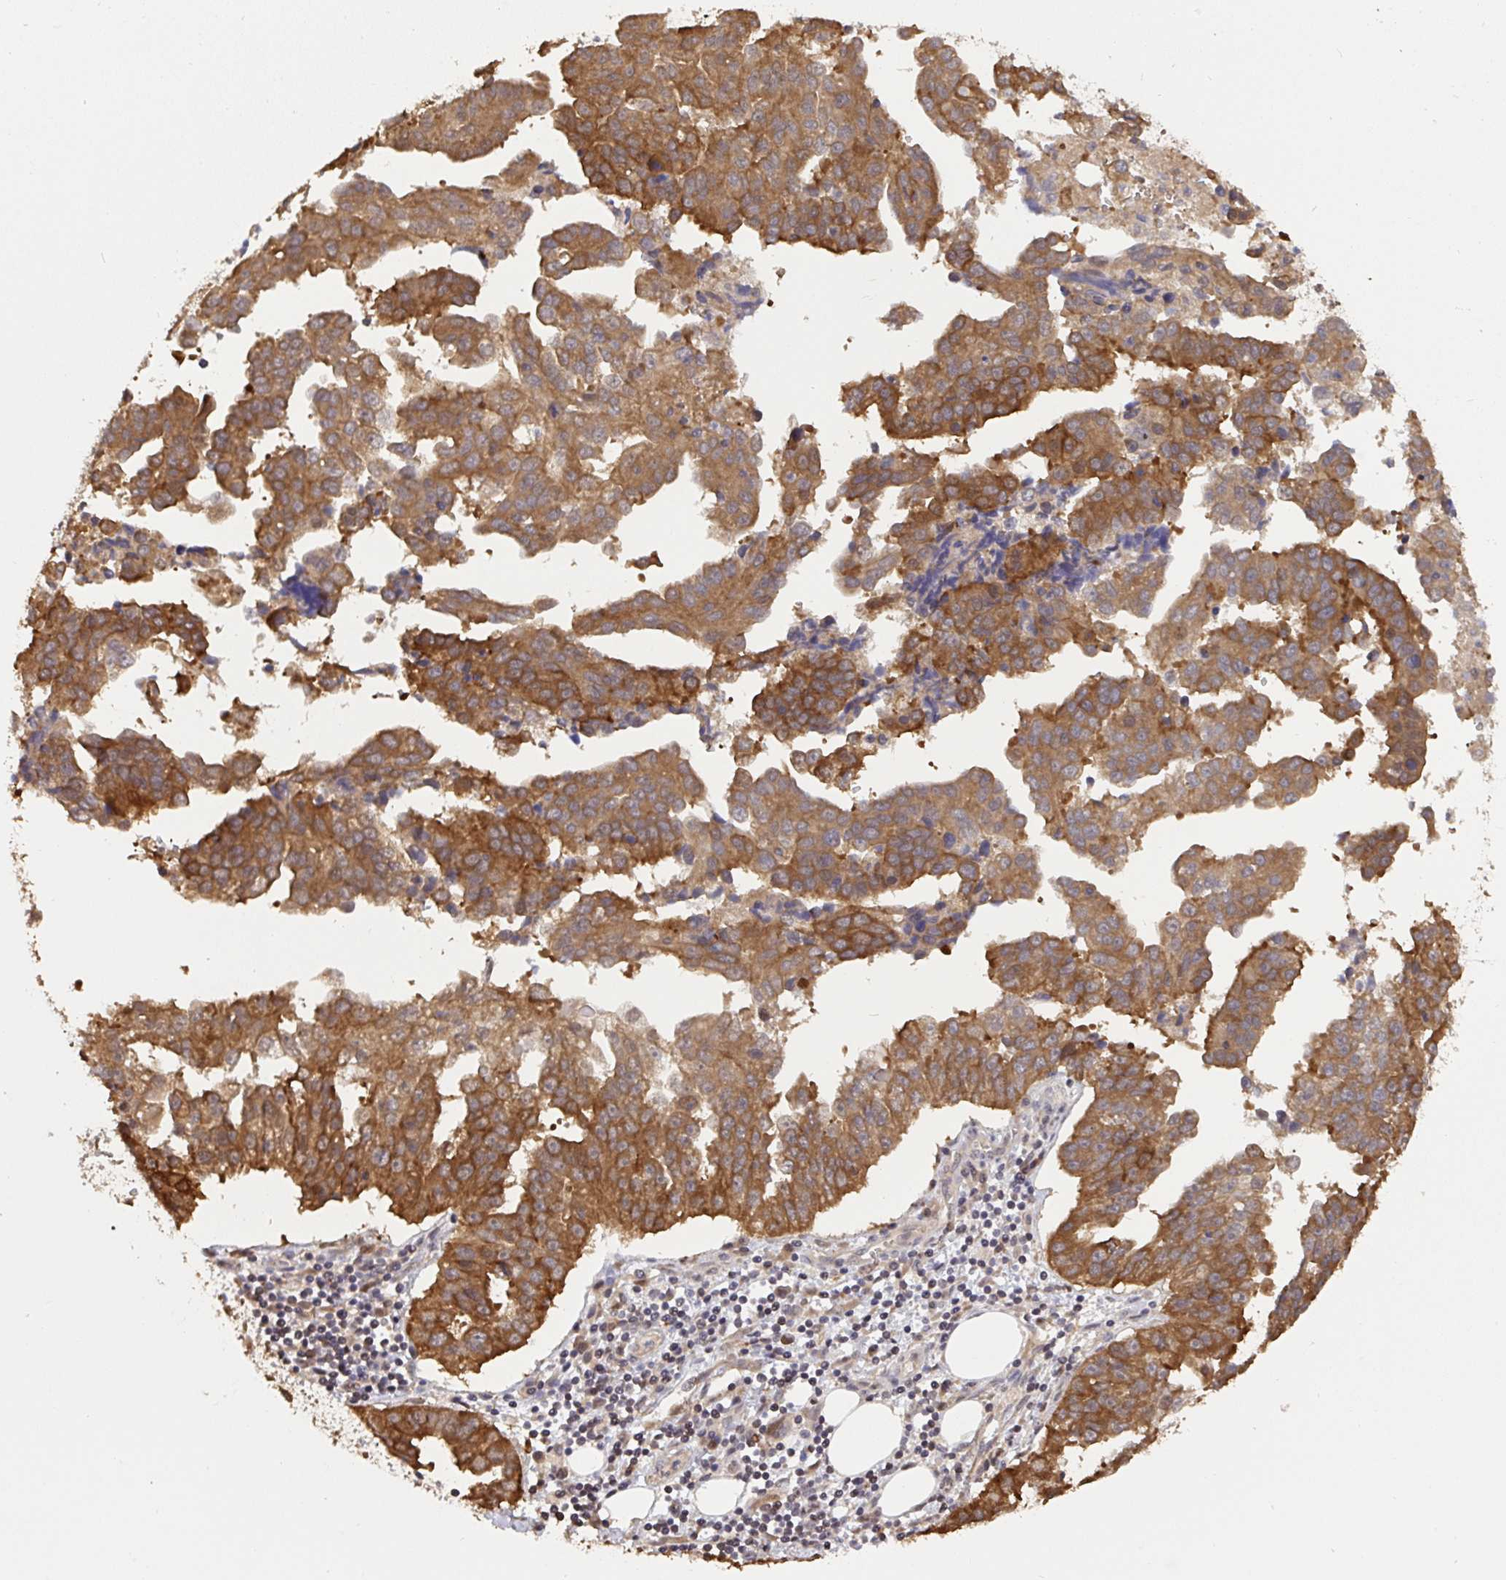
{"staining": {"intensity": "strong", "quantity": ">75%", "location": "cytoplasmic/membranous"}, "tissue": "ovarian cancer", "cell_type": "Tumor cells", "image_type": "cancer", "snomed": [{"axis": "morphology", "description": "Cystadenocarcinoma, serous, NOS"}, {"axis": "topography", "description": "Ovary"}], "caption": "The histopathology image shows a brown stain indicating the presence of a protein in the cytoplasmic/membranous of tumor cells in serous cystadenocarcinoma (ovarian). The protein is stained brown, and the nuclei are stained in blue (DAB IHC with brightfield microscopy, high magnification).", "gene": "C12orf57", "patient": {"sex": "female", "age": 75}}